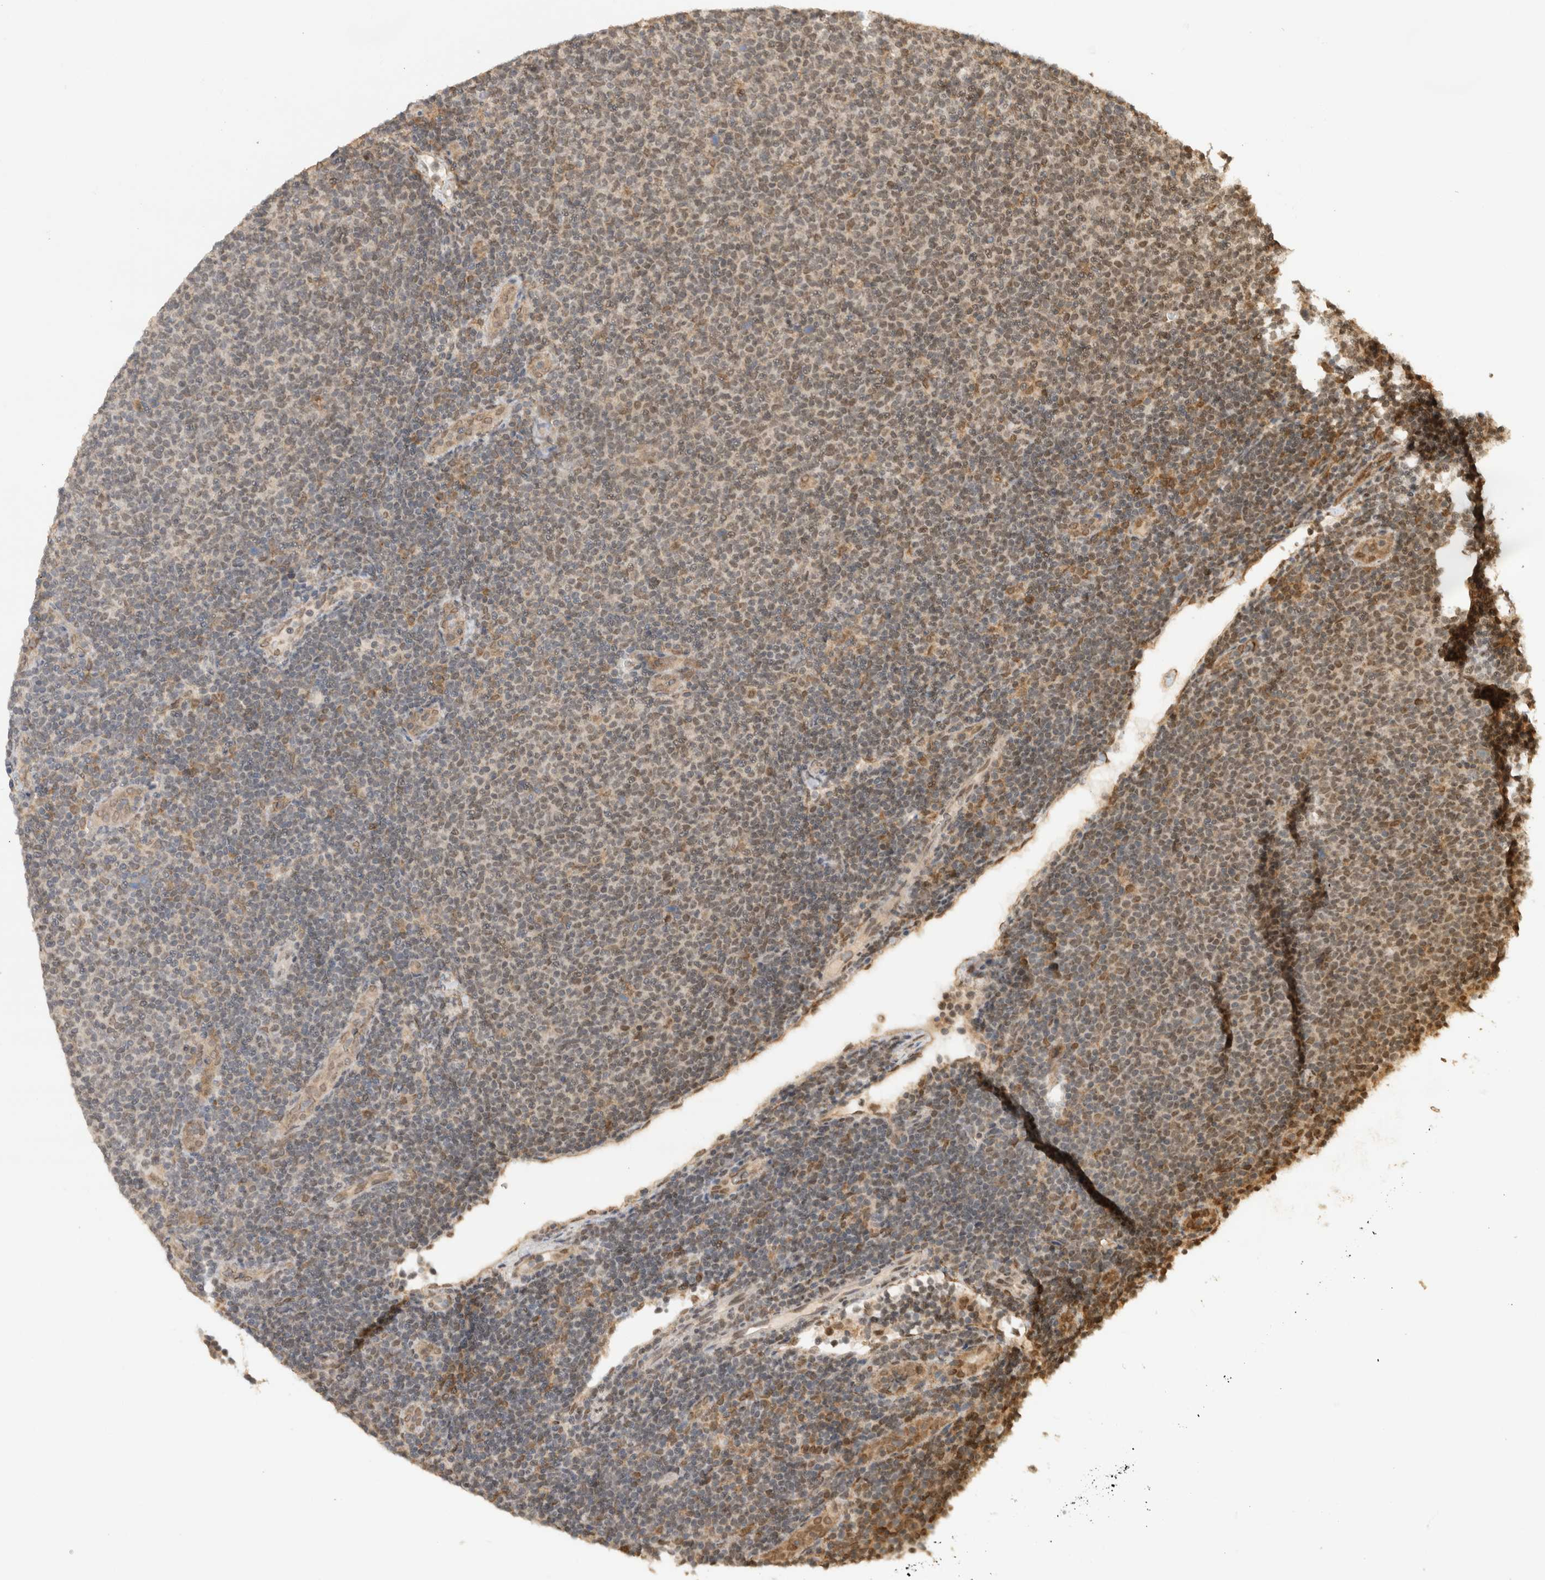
{"staining": {"intensity": "weak", "quantity": ">75%", "location": "nuclear"}, "tissue": "lymphoma", "cell_type": "Tumor cells", "image_type": "cancer", "snomed": [{"axis": "morphology", "description": "Malignant lymphoma, non-Hodgkin's type, Low grade"}, {"axis": "topography", "description": "Lymph node"}], "caption": "Human lymphoma stained with a protein marker displays weak staining in tumor cells.", "gene": "C1orf21", "patient": {"sex": "male", "age": 66}}